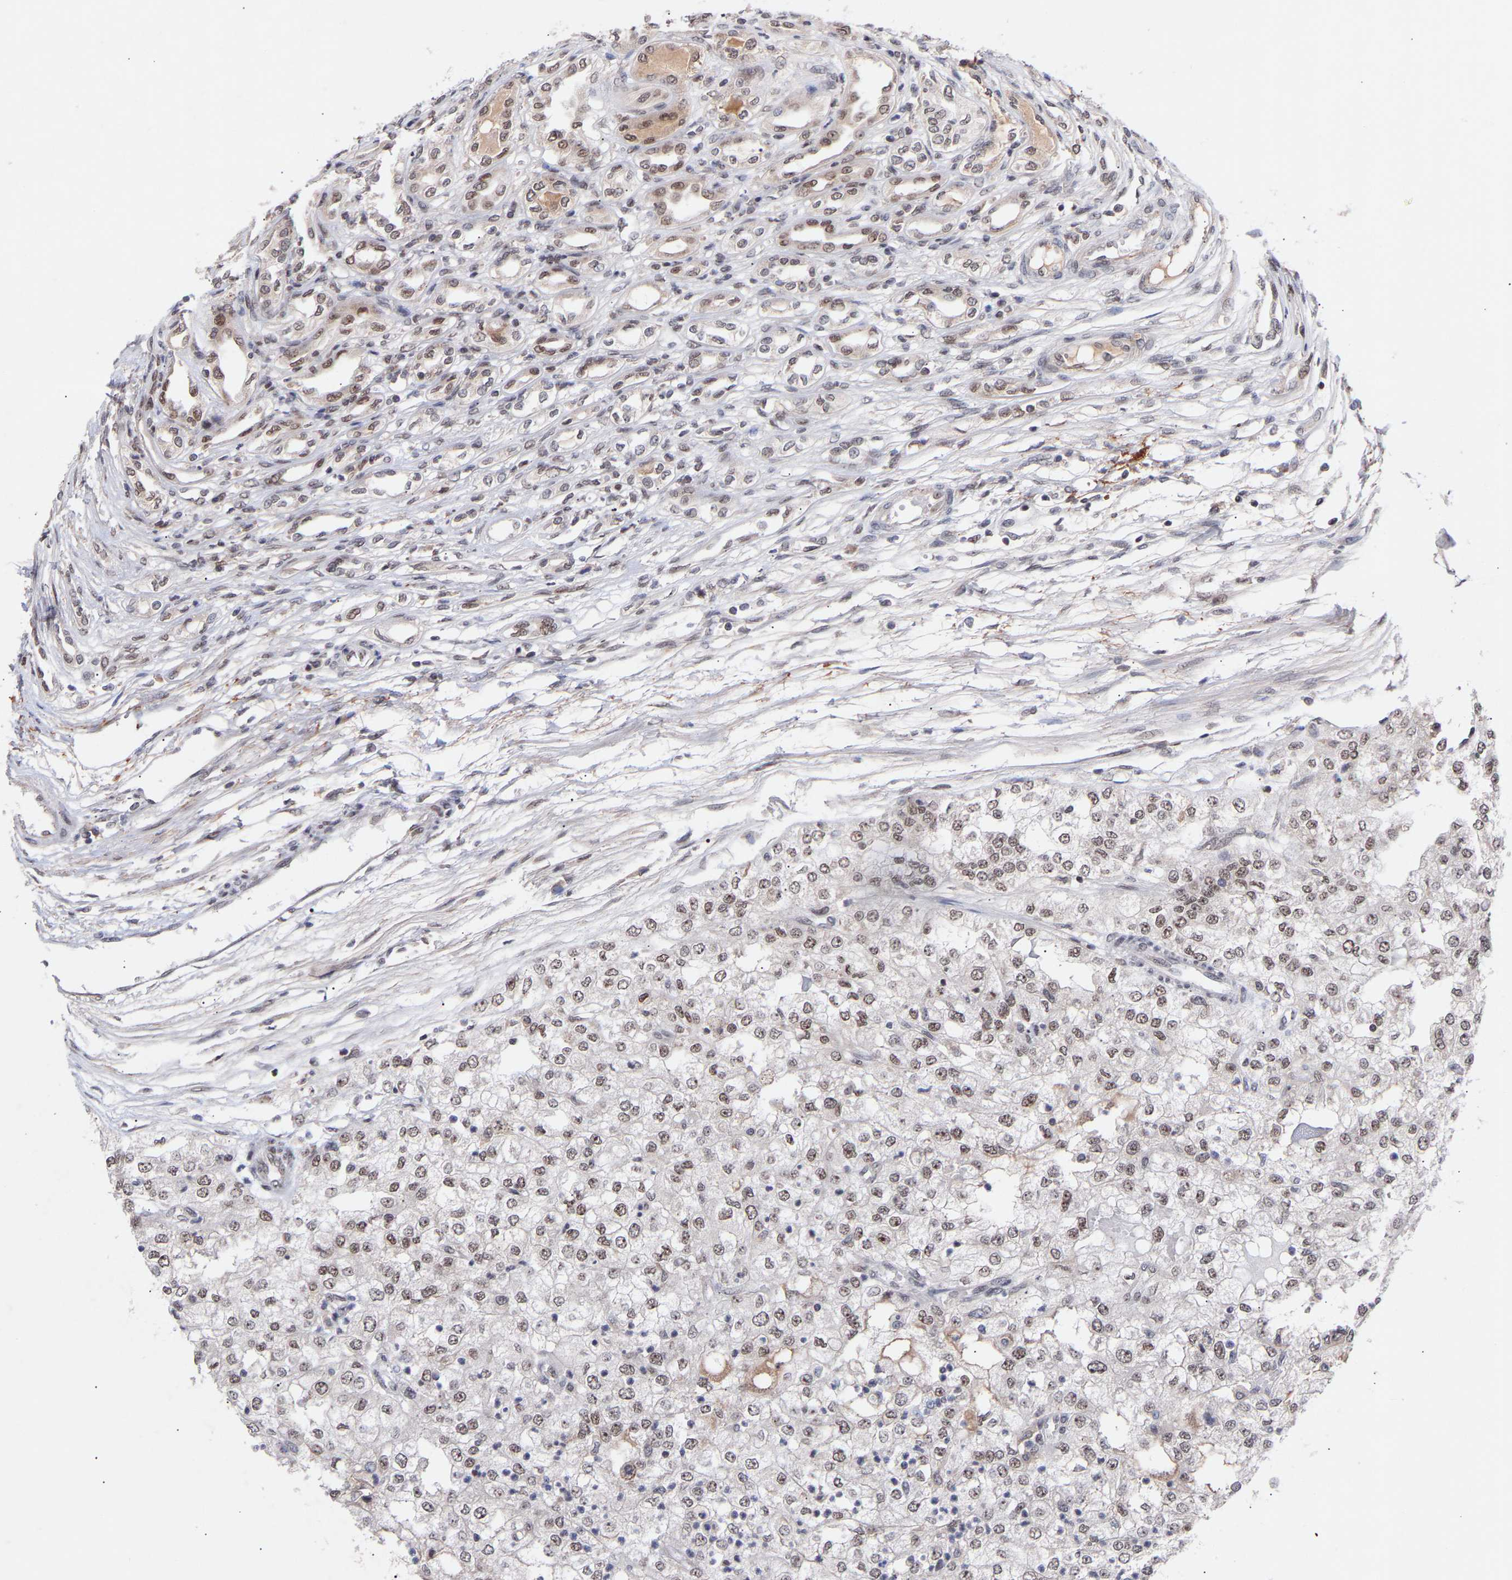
{"staining": {"intensity": "weak", "quantity": ">75%", "location": "nuclear"}, "tissue": "renal cancer", "cell_type": "Tumor cells", "image_type": "cancer", "snomed": [{"axis": "morphology", "description": "Adenocarcinoma, NOS"}, {"axis": "topography", "description": "Kidney"}], "caption": "IHC (DAB) staining of renal cancer demonstrates weak nuclear protein staining in about >75% of tumor cells. (Brightfield microscopy of DAB IHC at high magnification).", "gene": "RBM15", "patient": {"sex": "female", "age": 54}}